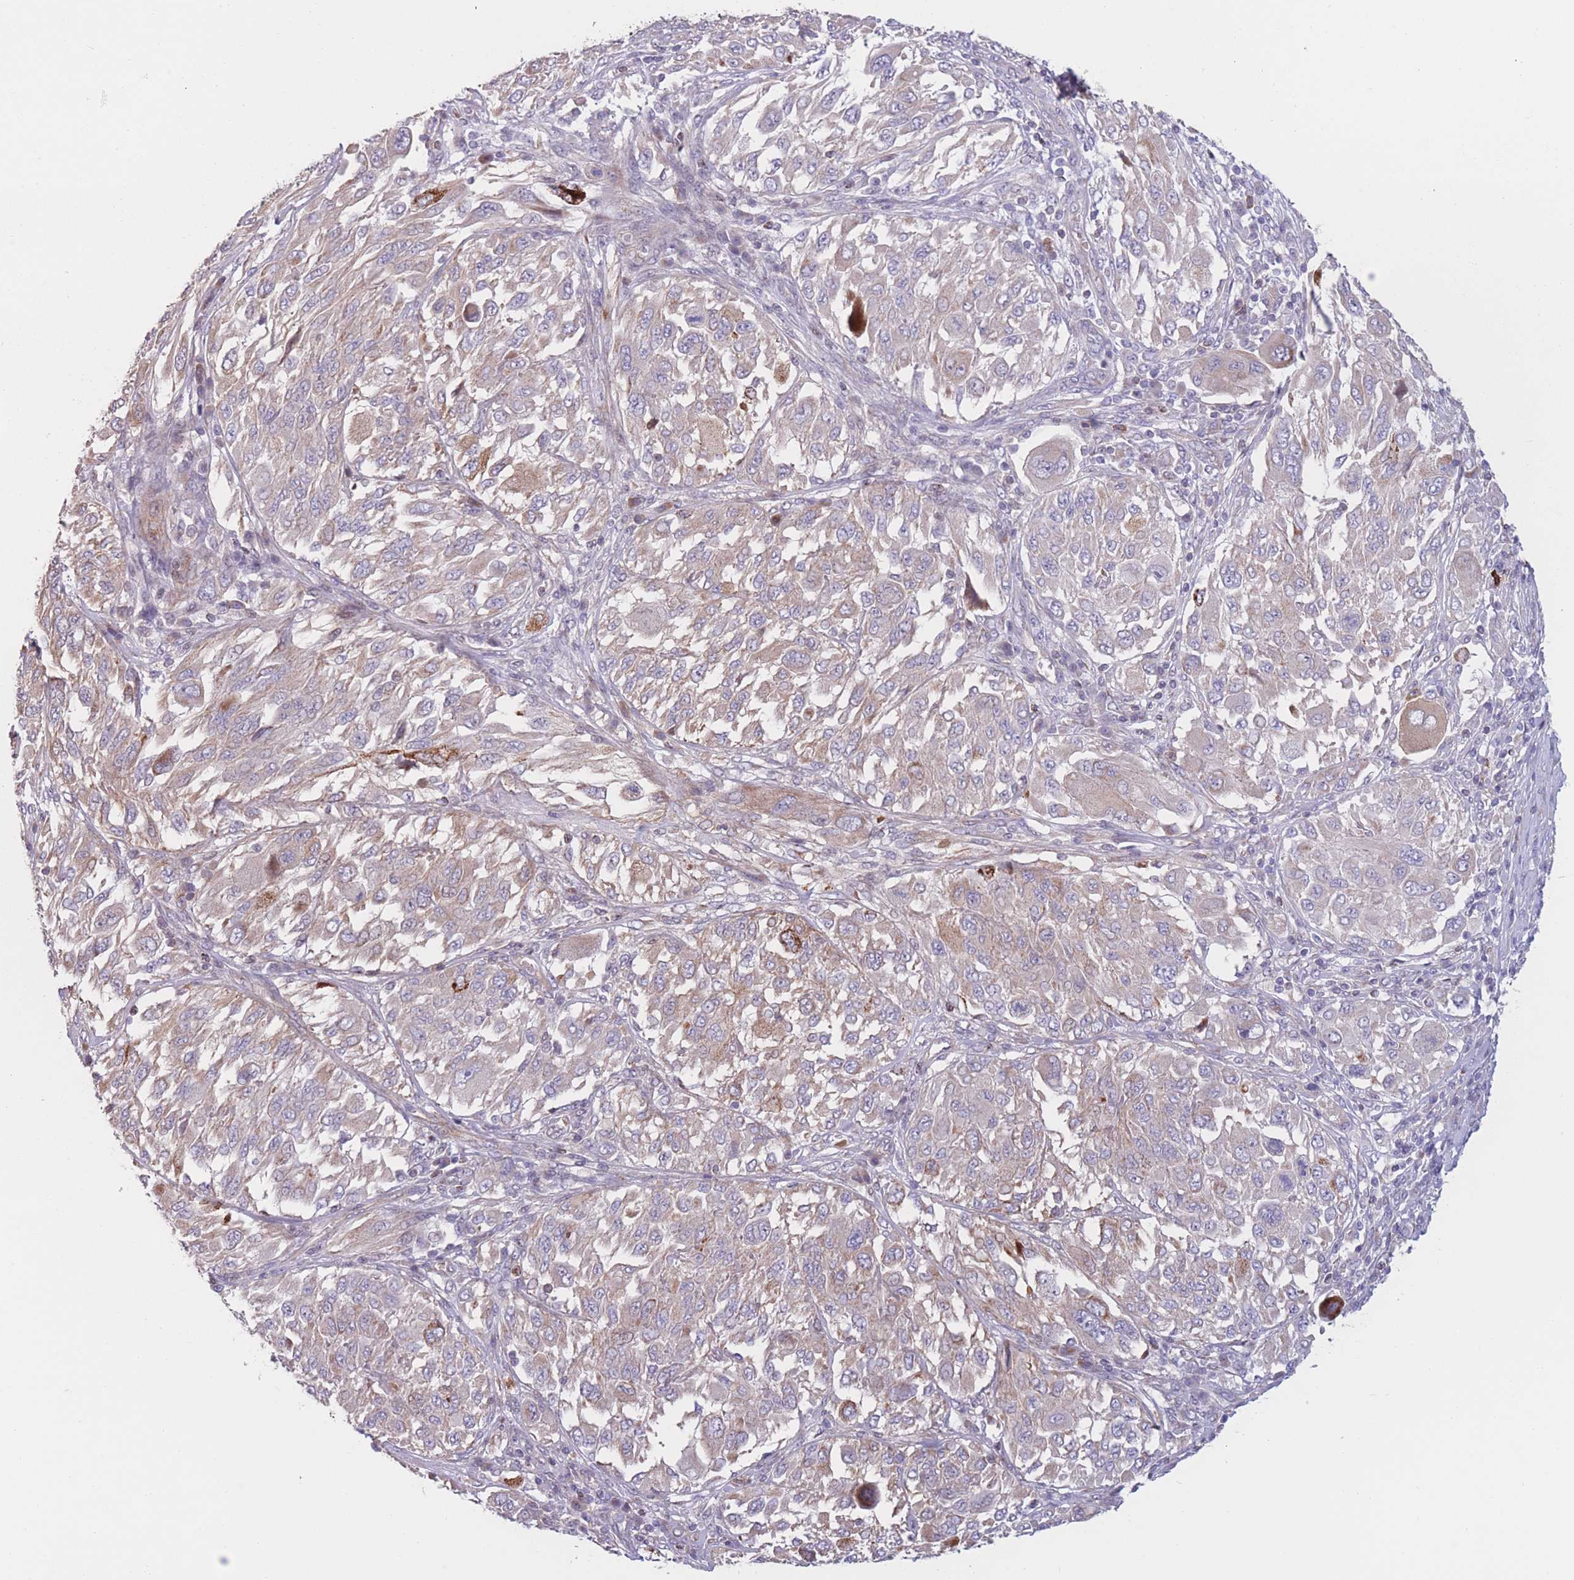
{"staining": {"intensity": "weak", "quantity": "<25%", "location": "cytoplasmic/membranous"}, "tissue": "melanoma", "cell_type": "Tumor cells", "image_type": "cancer", "snomed": [{"axis": "morphology", "description": "Malignant melanoma, NOS"}, {"axis": "topography", "description": "Skin"}], "caption": "IHC micrograph of neoplastic tissue: human malignant melanoma stained with DAB exhibits no significant protein staining in tumor cells.", "gene": "PDE4A", "patient": {"sex": "female", "age": 91}}